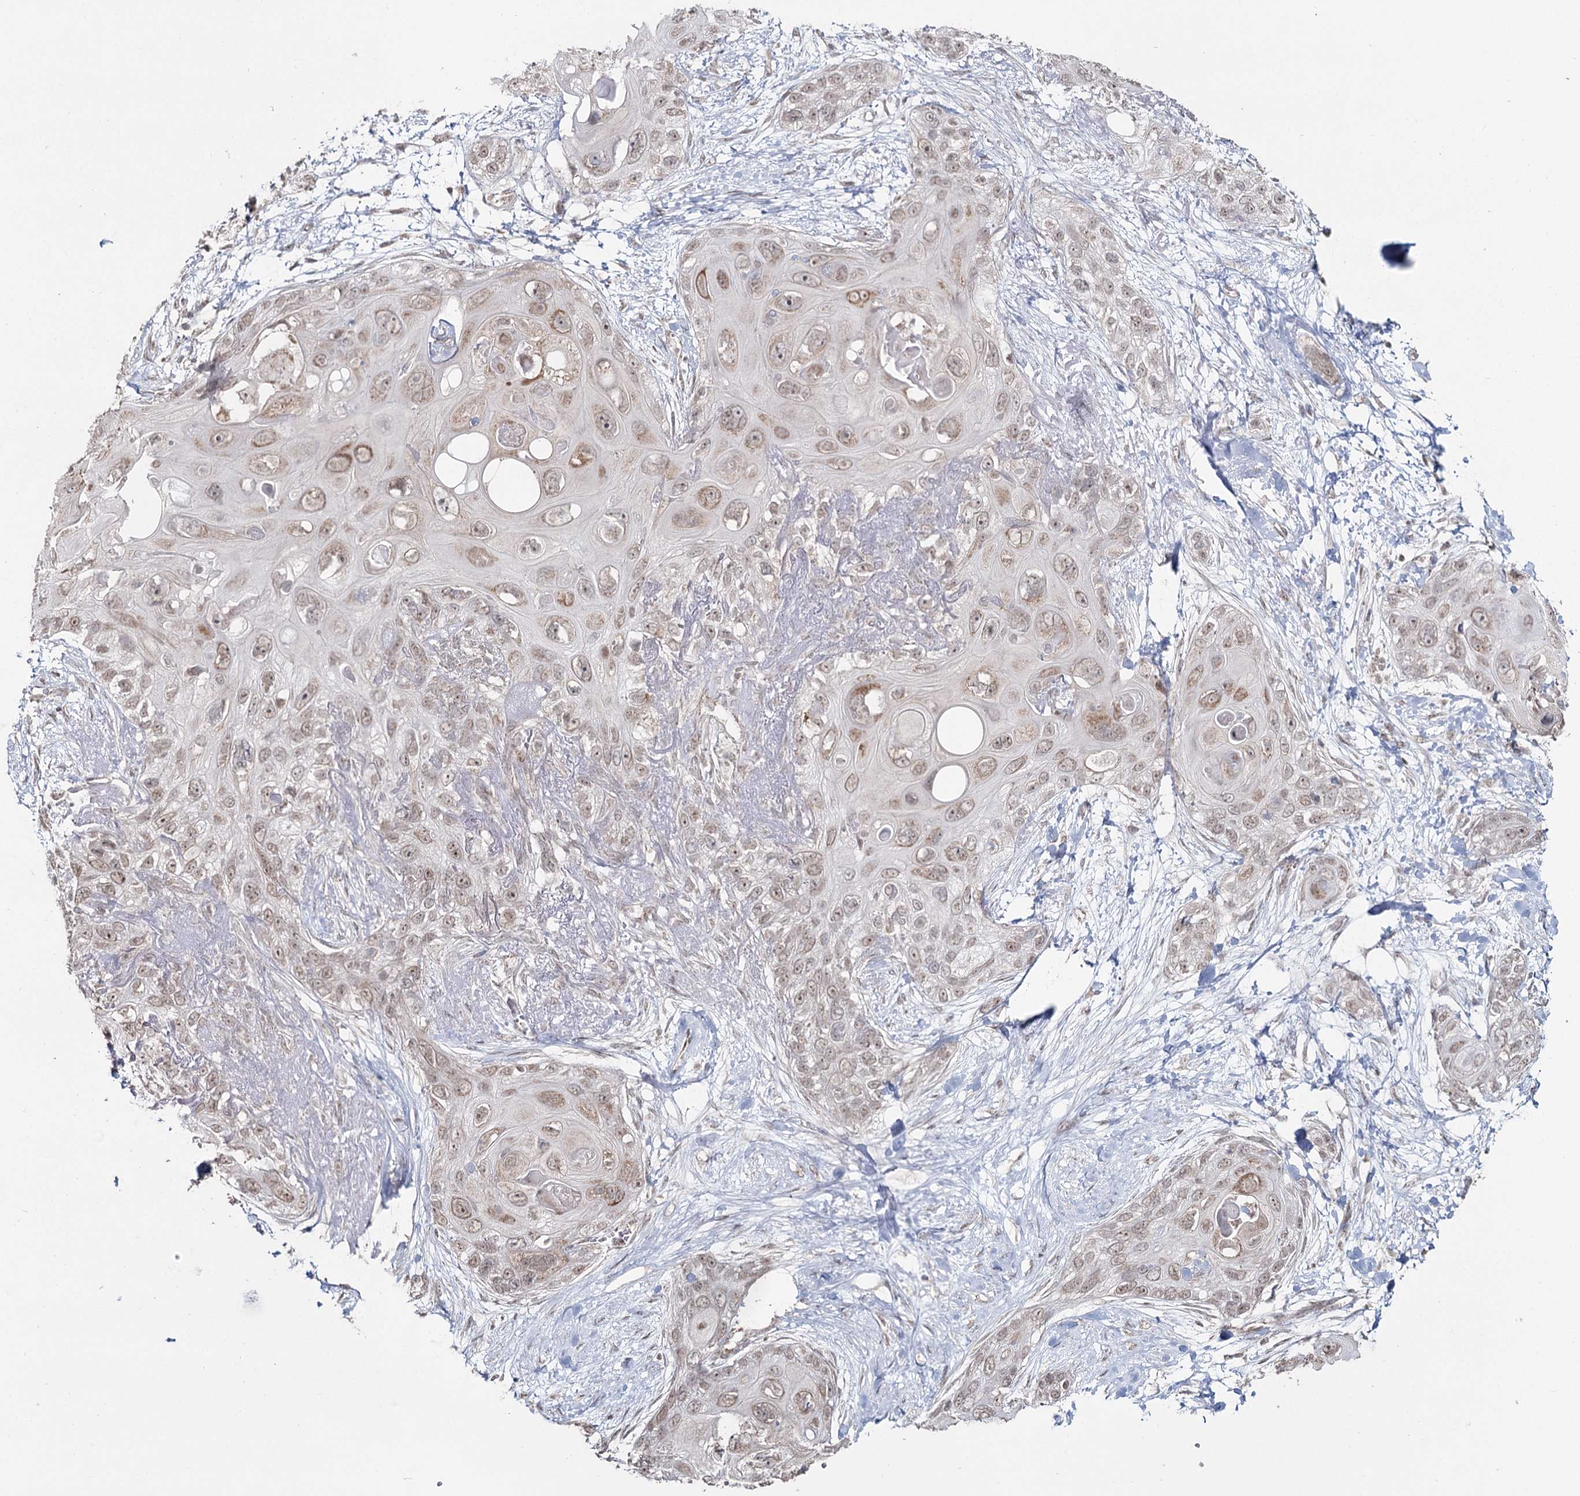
{"staining": {"intensity": "weak", "quantity": "25%-75%", "location": "cytoplasmic/membranous,nuclear"}, "tissue": "skin cancer", "cell_type": "Tumor cells", "image_type": "cancer", "snomed": [{"axis": "morphology", "description": "Normal tissue, NOS"}, {"axis": "morphology", "description": "Squamous cell carcinoma, NOS"}, {"axis": "topography", "description": "Skin"}], "caption": "IHC micrograph of squamous cell carcinoma (skin) stained for a protein (brown), which reveals low levels of weak cytoplasmic/membranous and nuclear positivity in approximately 25%-75% of tumor cells.", "gene": "PDHX", "patient": {"sex": "male", "age": 72}}